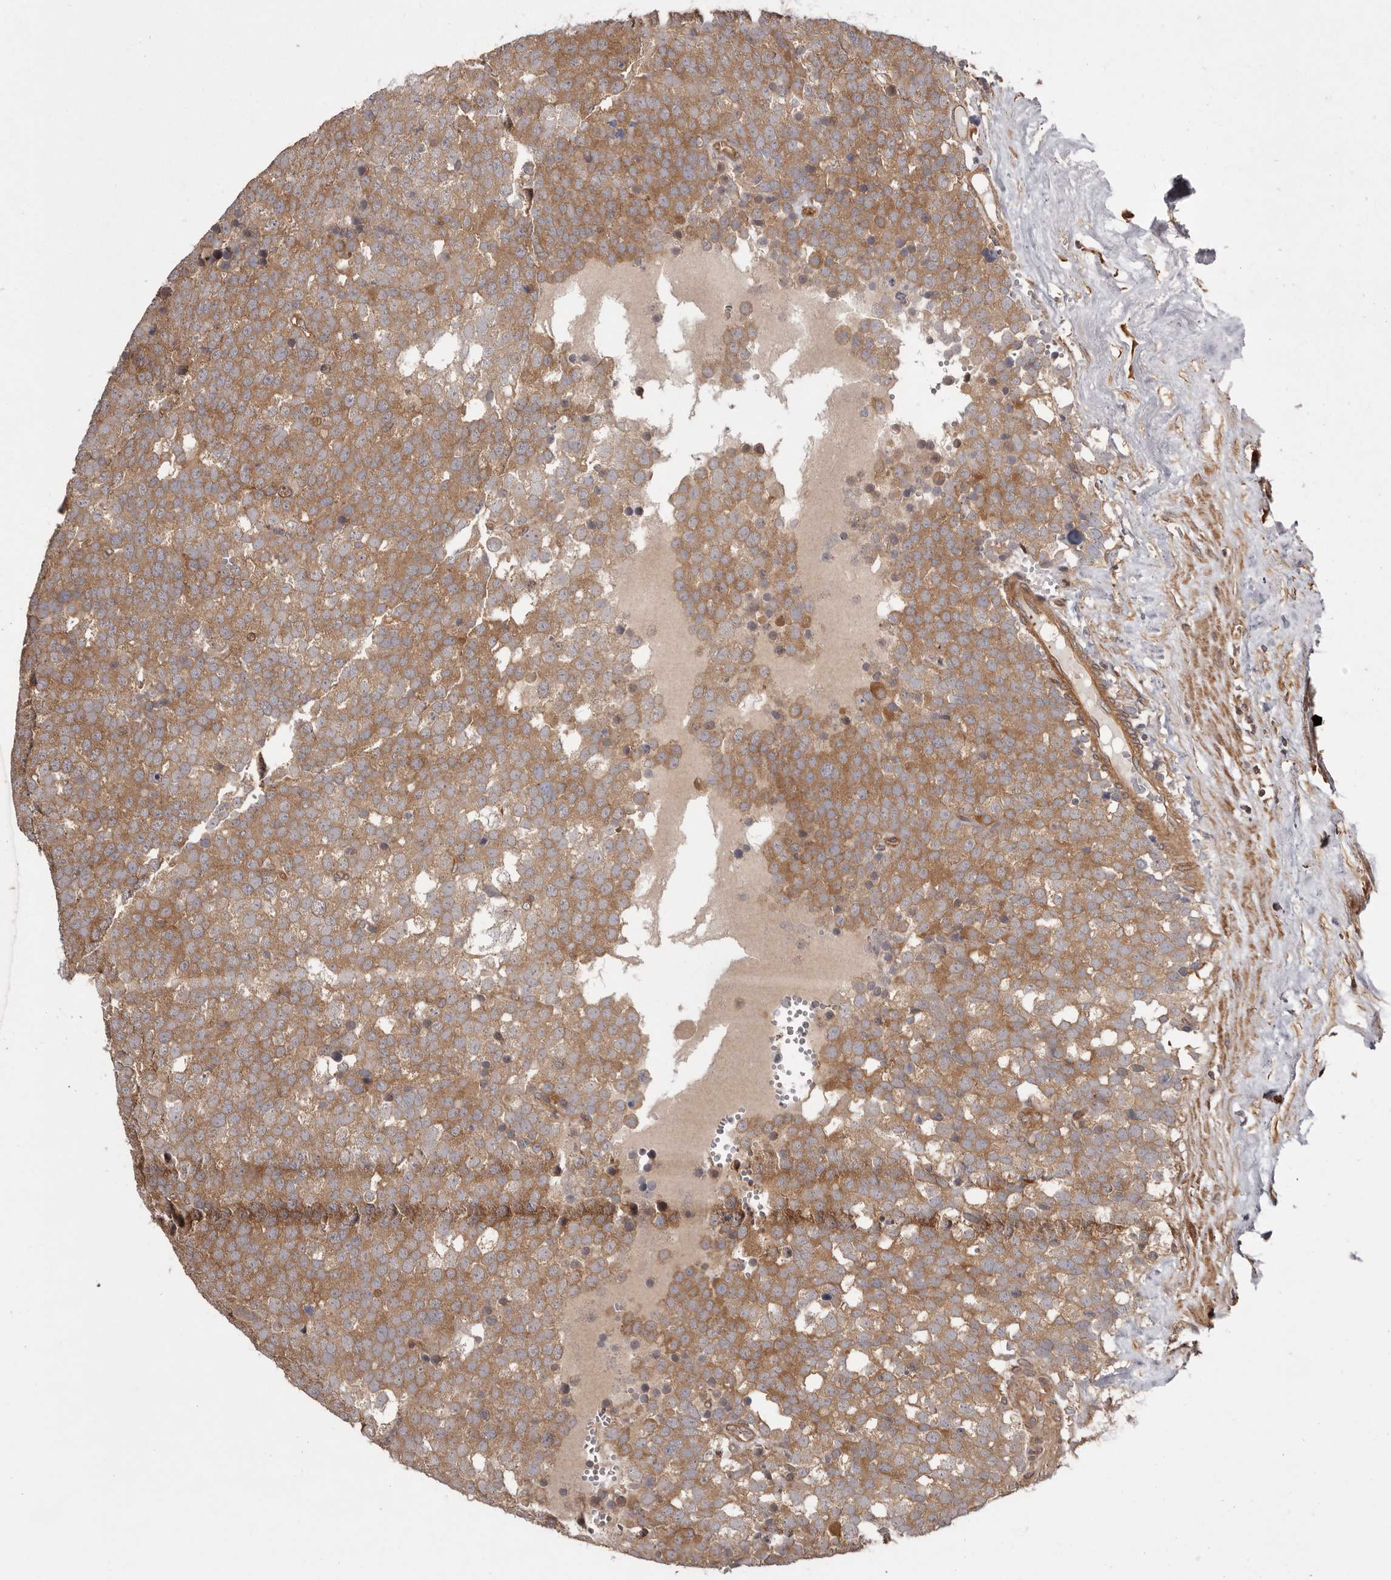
{"staining": {"intensity": "moderate", "quantity": ">75%", "location": "cytoplasmic/membranous"}, "tissue": "testis cancer", "cell_type": "Tumor cells", "image_type": "cancer", "snomed": [{"axis": "morphology", "description": "Seminoma, NOS"}, {"axis": "topography", "description": "Testis"}], "caption": "The photomicrograph shows a brown stain indicating the presence of a protein in the cytoplasmic/membranous of tumor cells in testis cancer (seminoma).", "gene": "NFKBIA", "patient": {"sex": "male", "age": 71}}